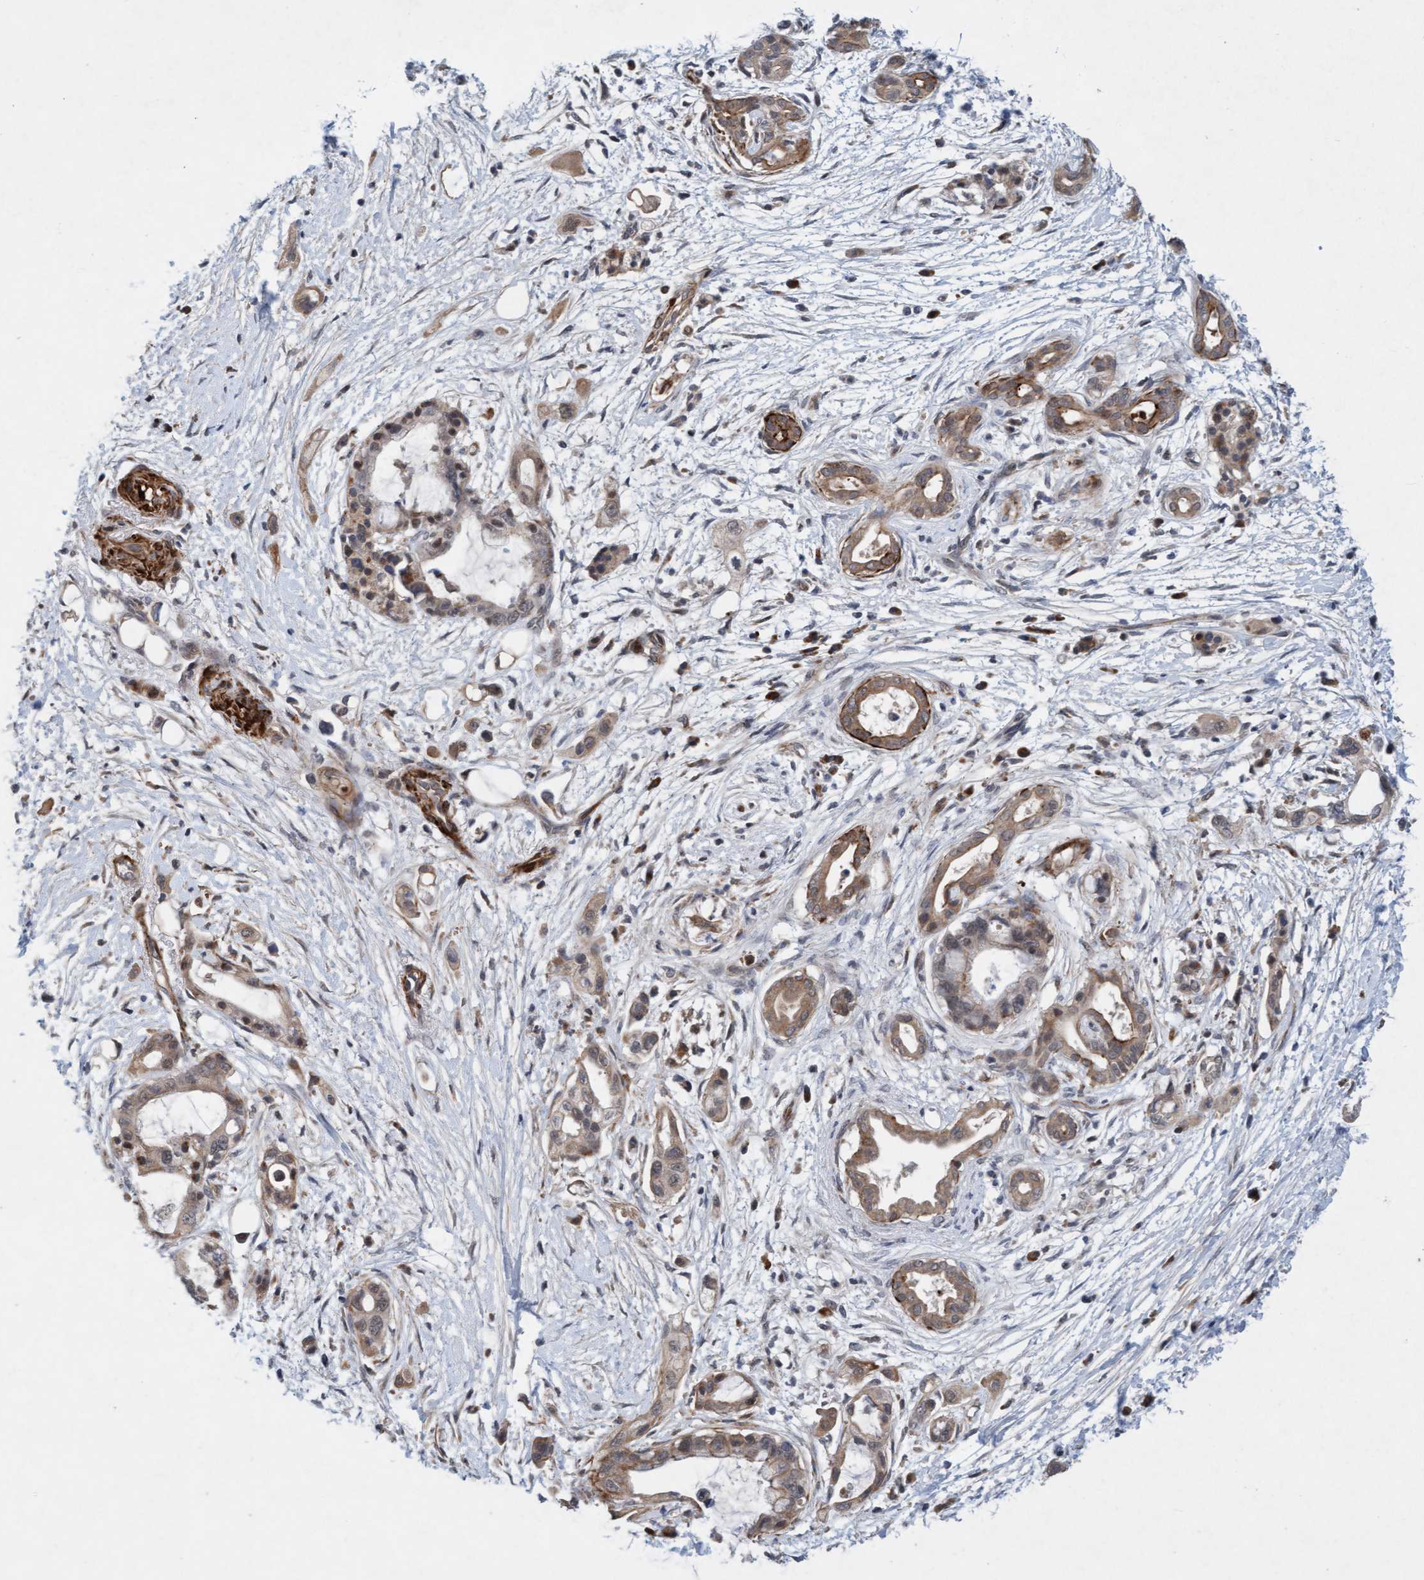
{"staining": {"intensity": "weak", "quantity": "25%-75%", "location": "cytoplasmic/membranous"}, "tissue": "pancreatic cancer", "cell_type": "Tumor cells", "image_type": "cancer", "snomed": [{"axis": "morphology", "description": "Adenocarcinoma, NOS"}, {"axis": "topography", "description": "Pancreas"}], "caption": "Adenocarcinoma (pancreatic) stained for a protein reveals weak cytoplasmic/membranous positivity in tumor cells.", "gene": "TMEM70", "patient": {"sex": "male", "age": 59}}